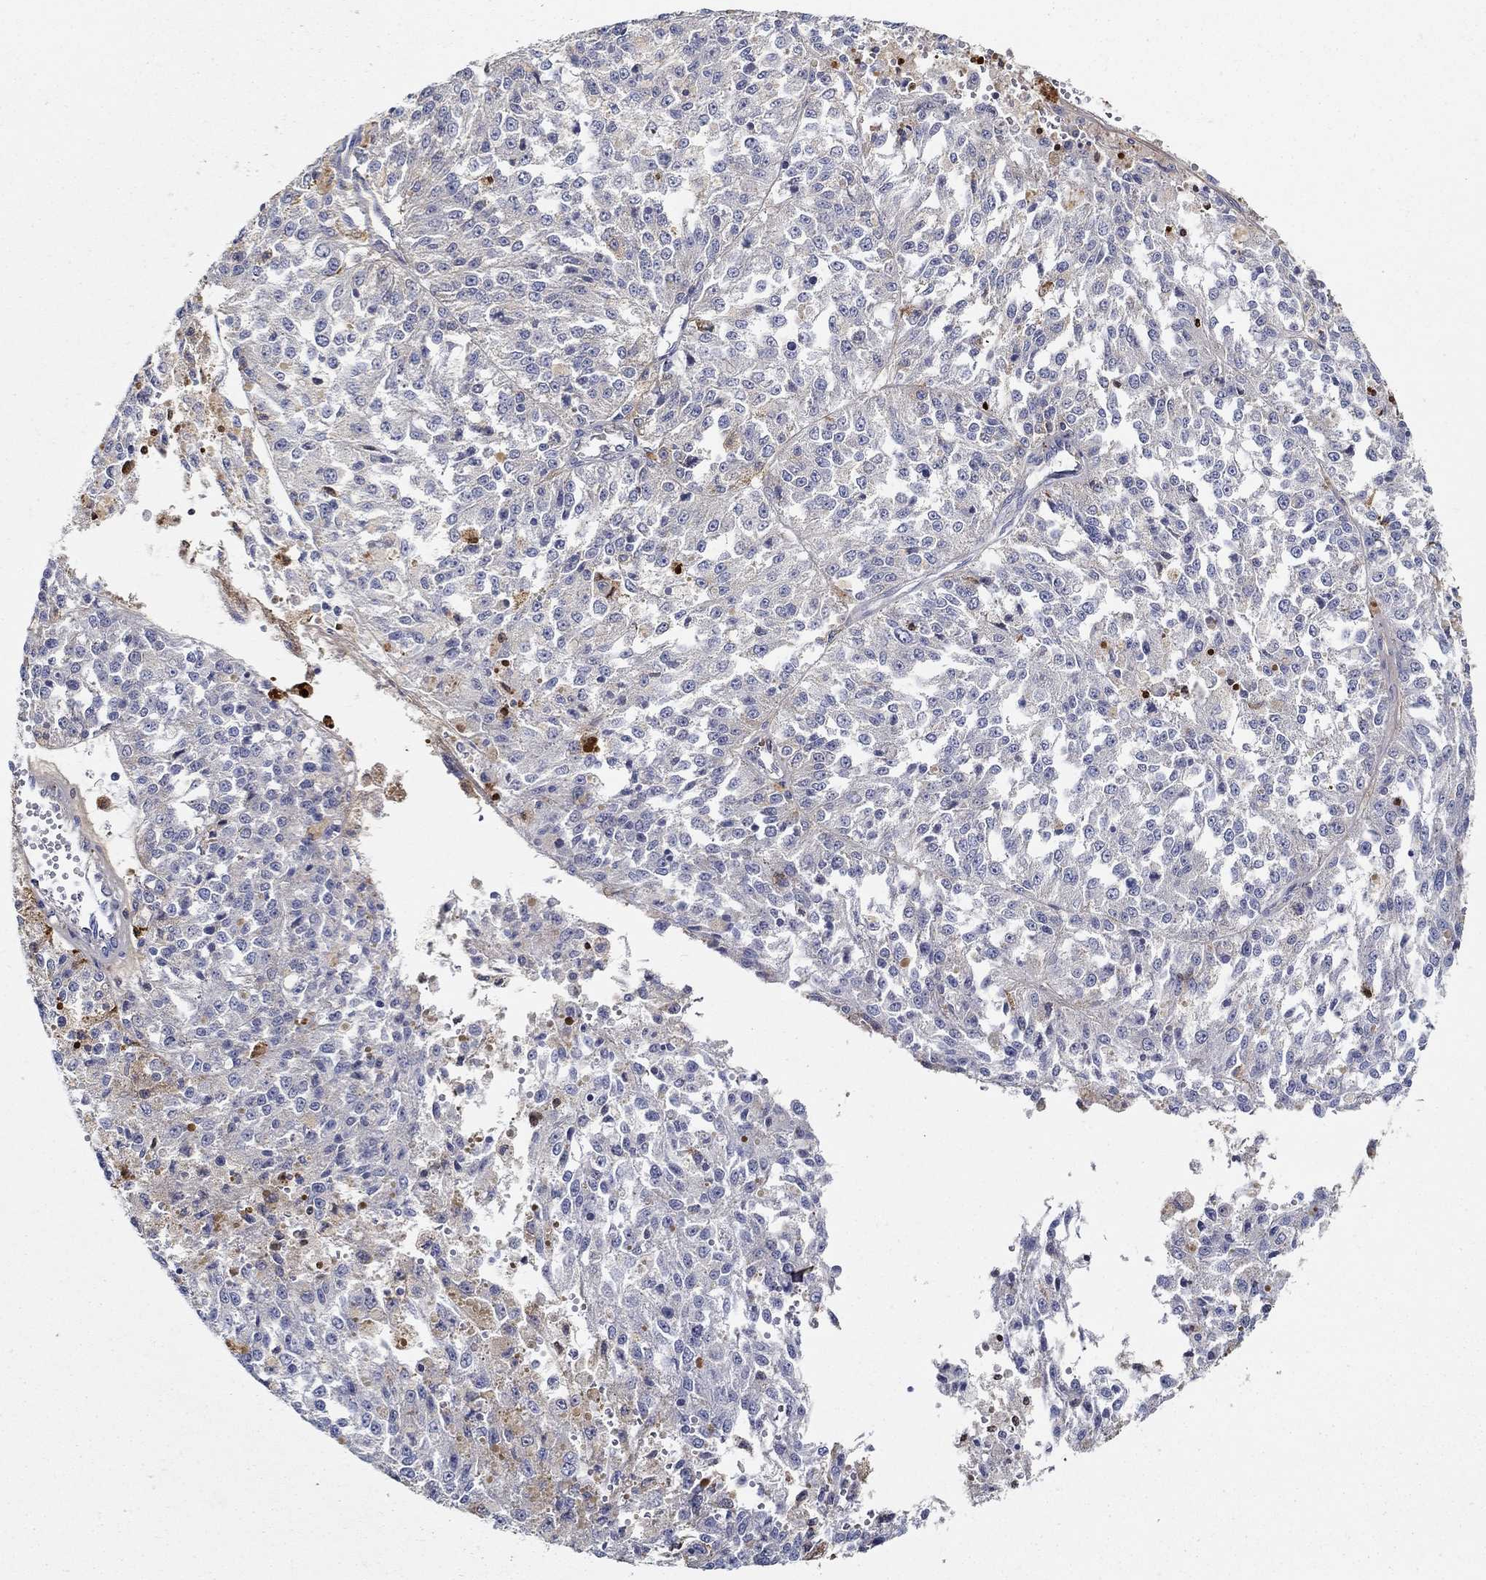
{"staining": {"intensity": "negative", "quantity": "none", "location": "none"}, "tissue": "melanoma", "cell_type": "Tumor cells", "image_type": "cancer", "snomed": [{"axis": "morphology", "description": "Malignant melanoma, Metastatic site"}, {"axis": "topography", "description": "Lymph node"}], "caption": "The histopathology image shows no significant expression in tumor cells of melanoma.", "gene": "TGFBI", "patient": {"sex": "female", "age": 64}}